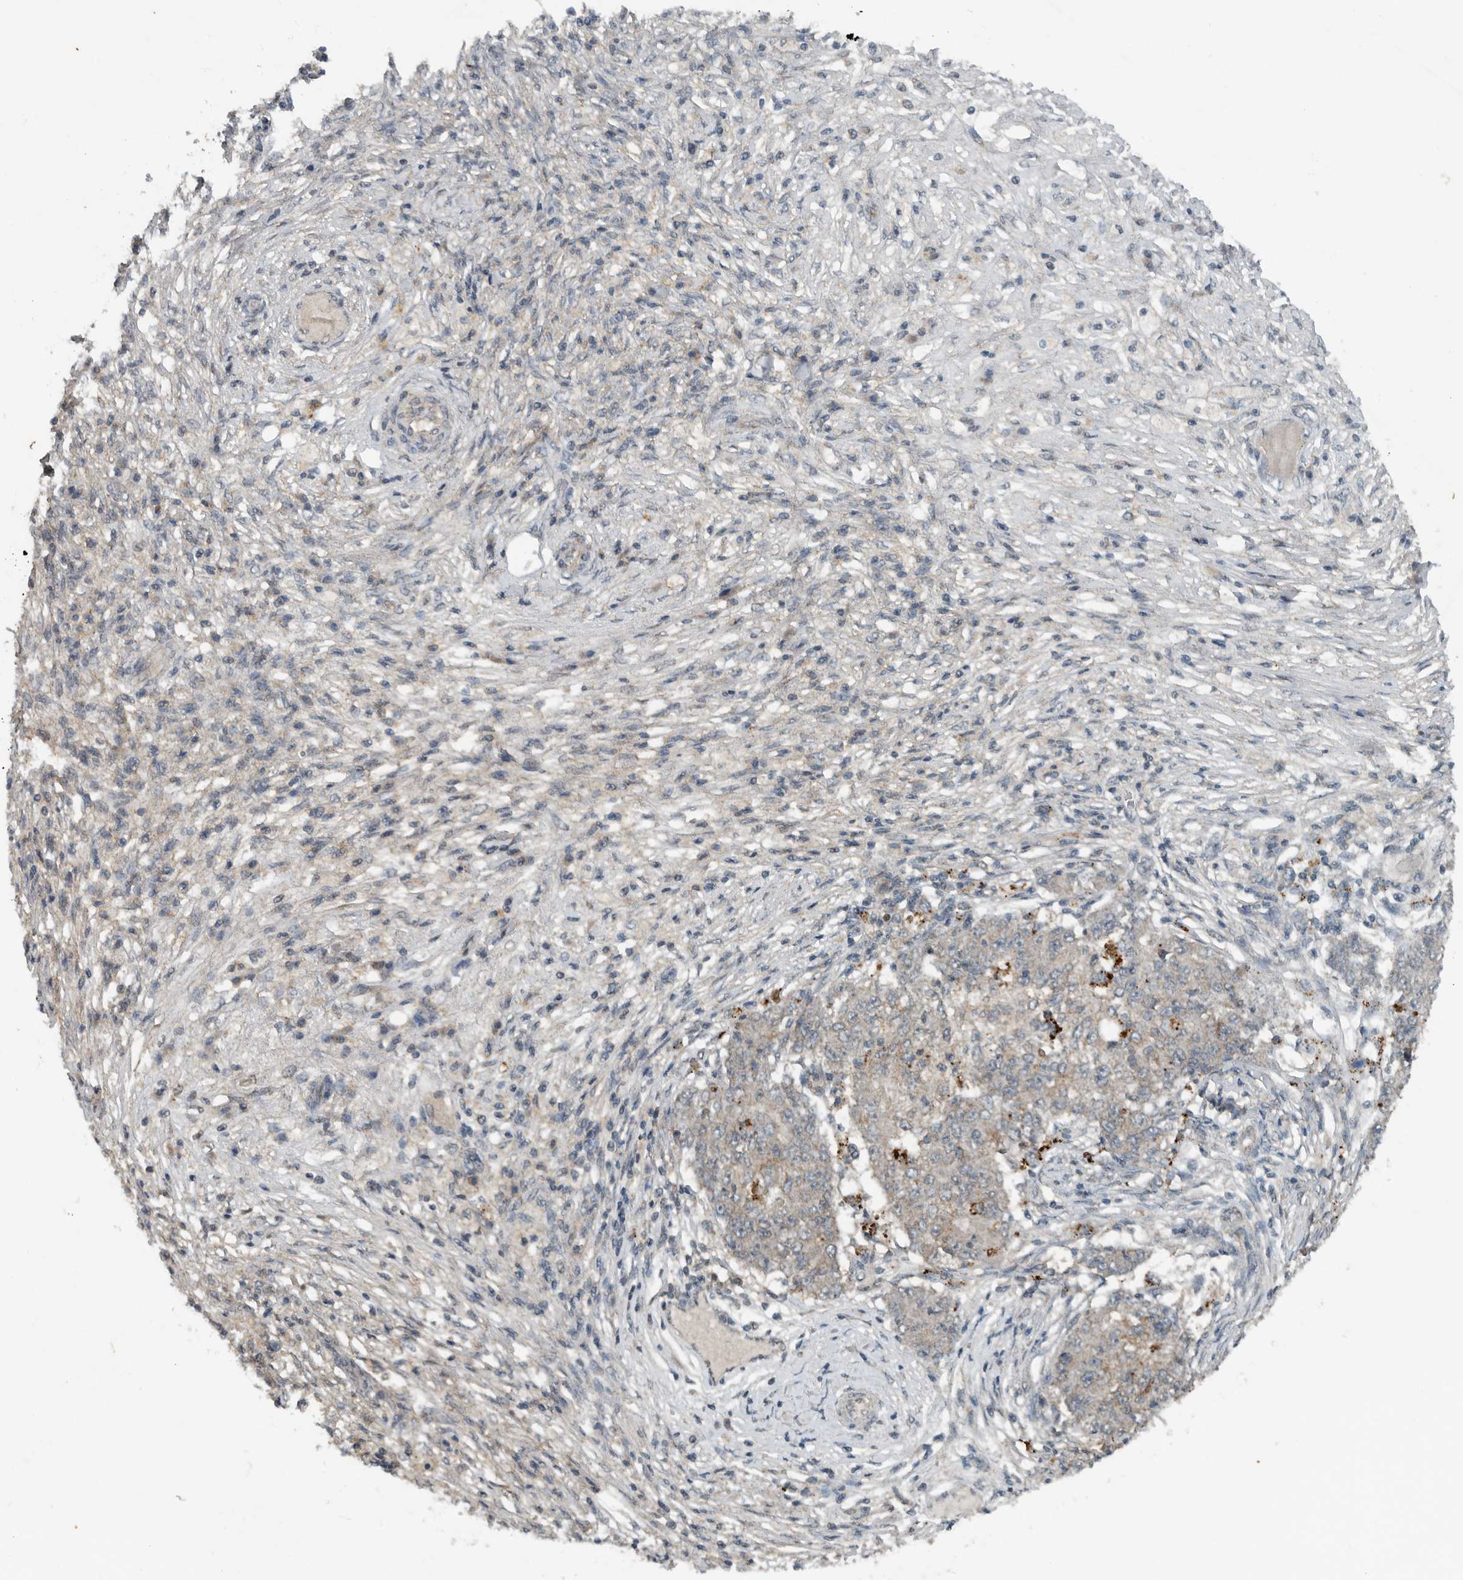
{"staining": {"intensity": "weak", "quantity": "<25%", "location": "cytoplasmic/membranous"}, "tissue": "ovarian cancer", "cell_type": "Tumor cells", "image_type": "cancer", "snomed": [{"axis": "morphology", "description": "Carcinoma, endometroid"}, {"axis": "topography", "description": "Ovary"}], "caption": "Human ovarian cancer stained for a protein using immunohistochemistry shows no expression in tumor cells.", "gene": "IL6ST", "patient": {"sex": "female", "age": 42}}